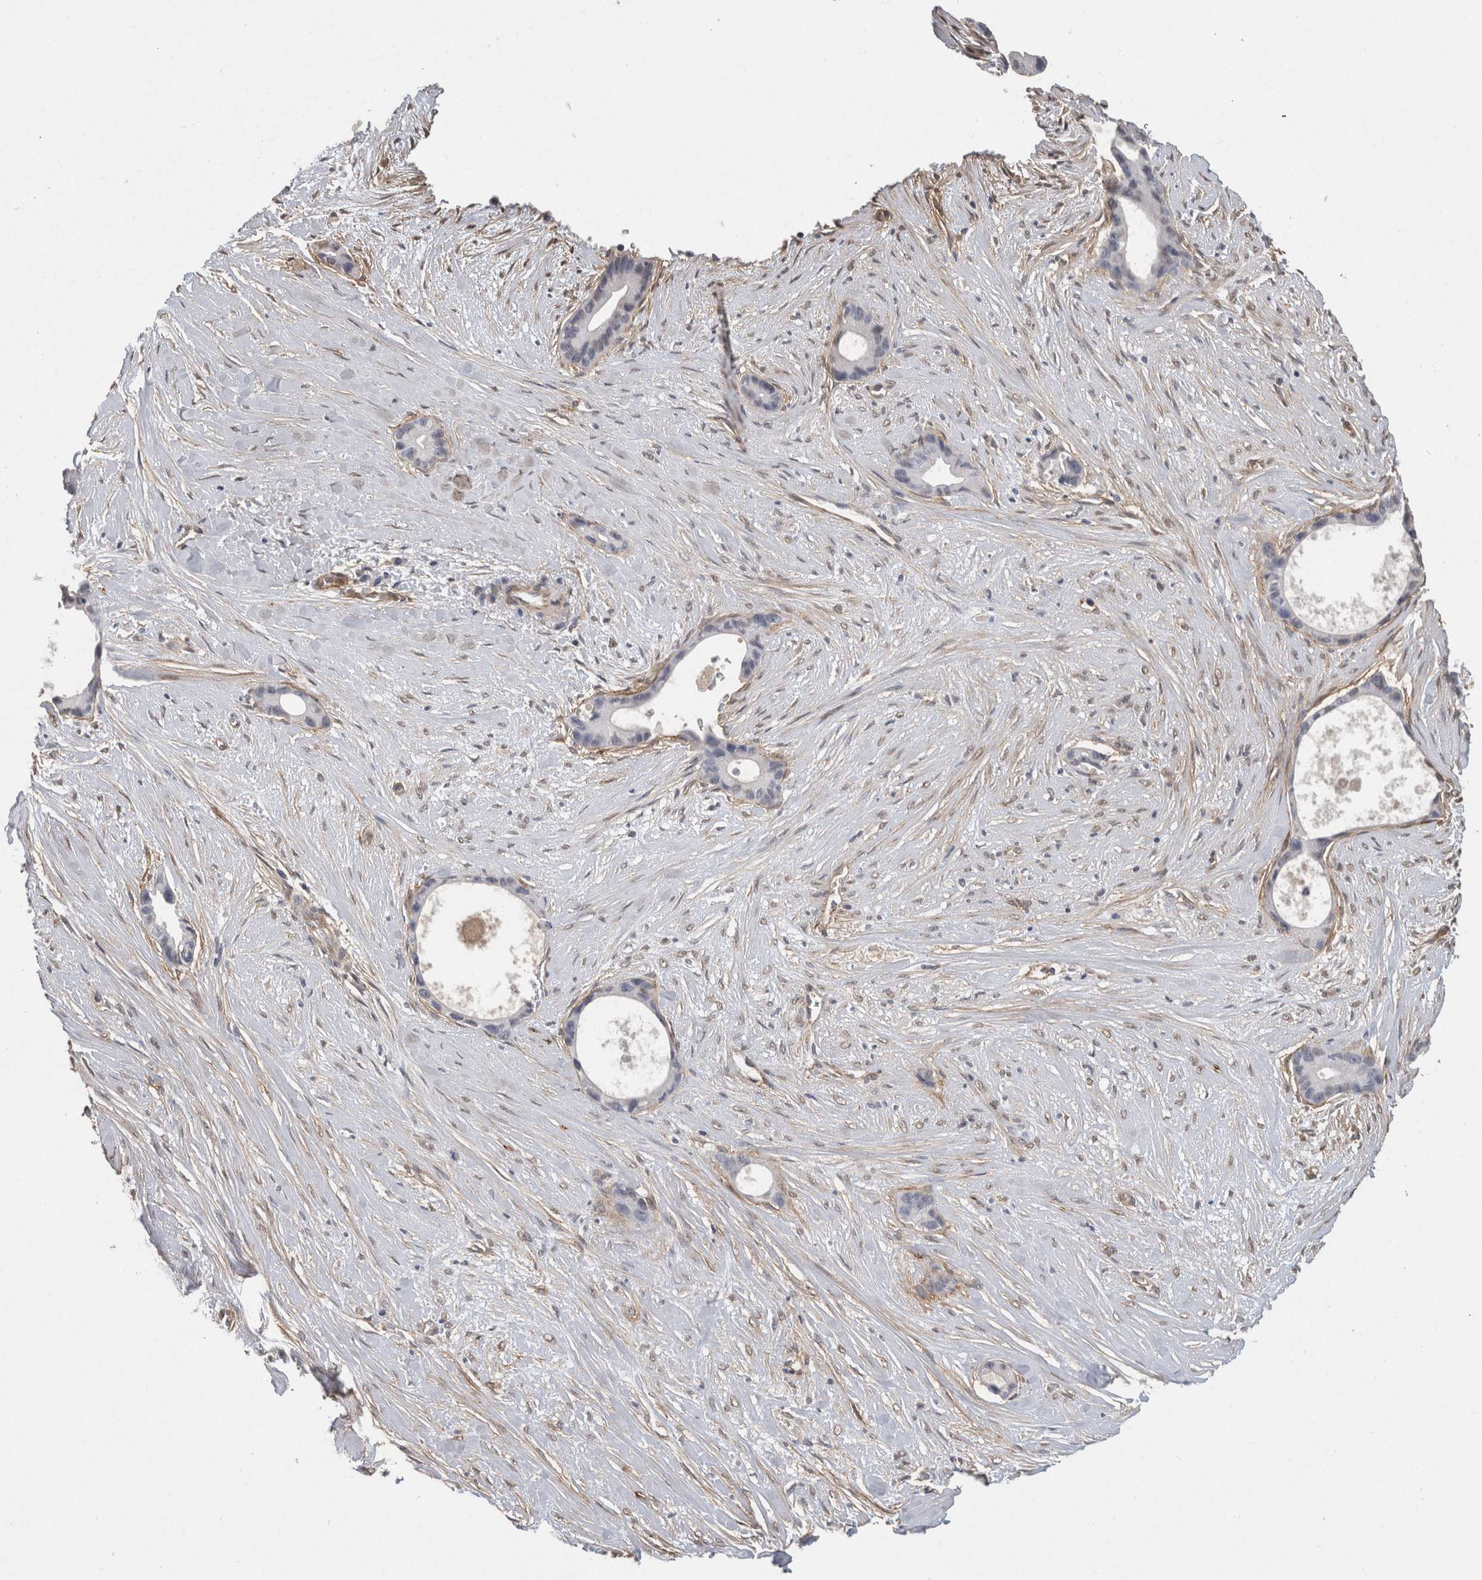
{"staining": {"intensity": "negative", "quantity": "none", "location": "none"}, "tissue": "liver cancer", "cell_type": "Tumor cells", "image_type": "cancer", "snomed": [{"axis": "morphology", "description": "Cholangiocarcinoma"}, {"axis": "topography", "description": "Liver"}], "caption": "DAB immunohistochemical staining of human liver cholangiocarcinoma shows no significant staining in tumor cells.", "gene": "RECK", "patient": {"sex": "female", "age": 55}}